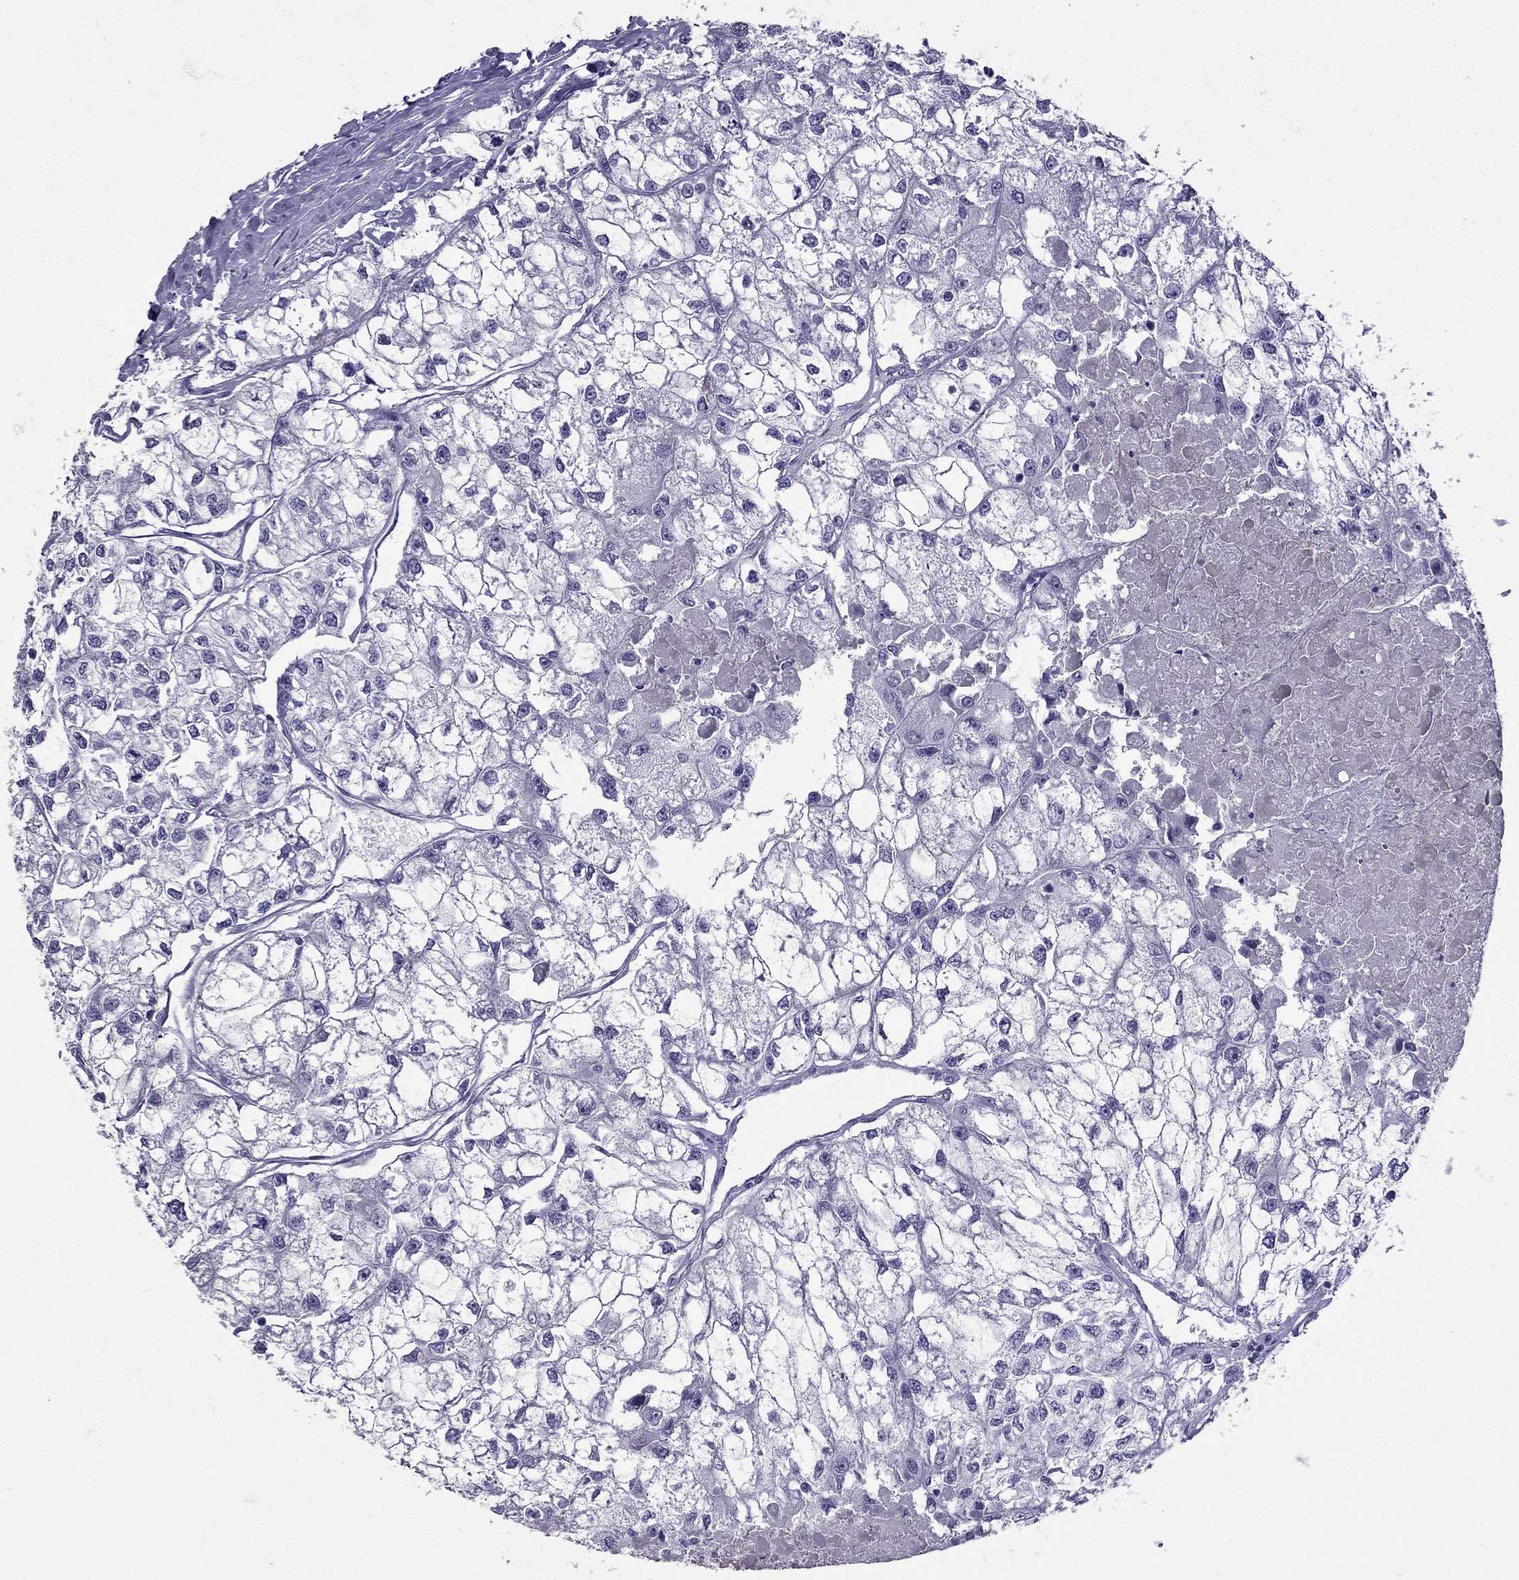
{"staining": {"intensity": "negative", "quantity": "none", "location": "none"}, "tissue": "renal cancer", "cell_type": "Tumor cells", "image_type": "cancer", "snomed": [{"axis": "morphology", "description": "Adenocarcinoma, NOS"}, {"axis": "topography", "description": "Kidney"}], "caption": "The immunohistochemistry (IHC) image has no significant expression in tumor cells of renal cancer (adenocarcinoma) tissue.", "gene": "CDHR4", "patient": {"sex": "male", "age": 56}}